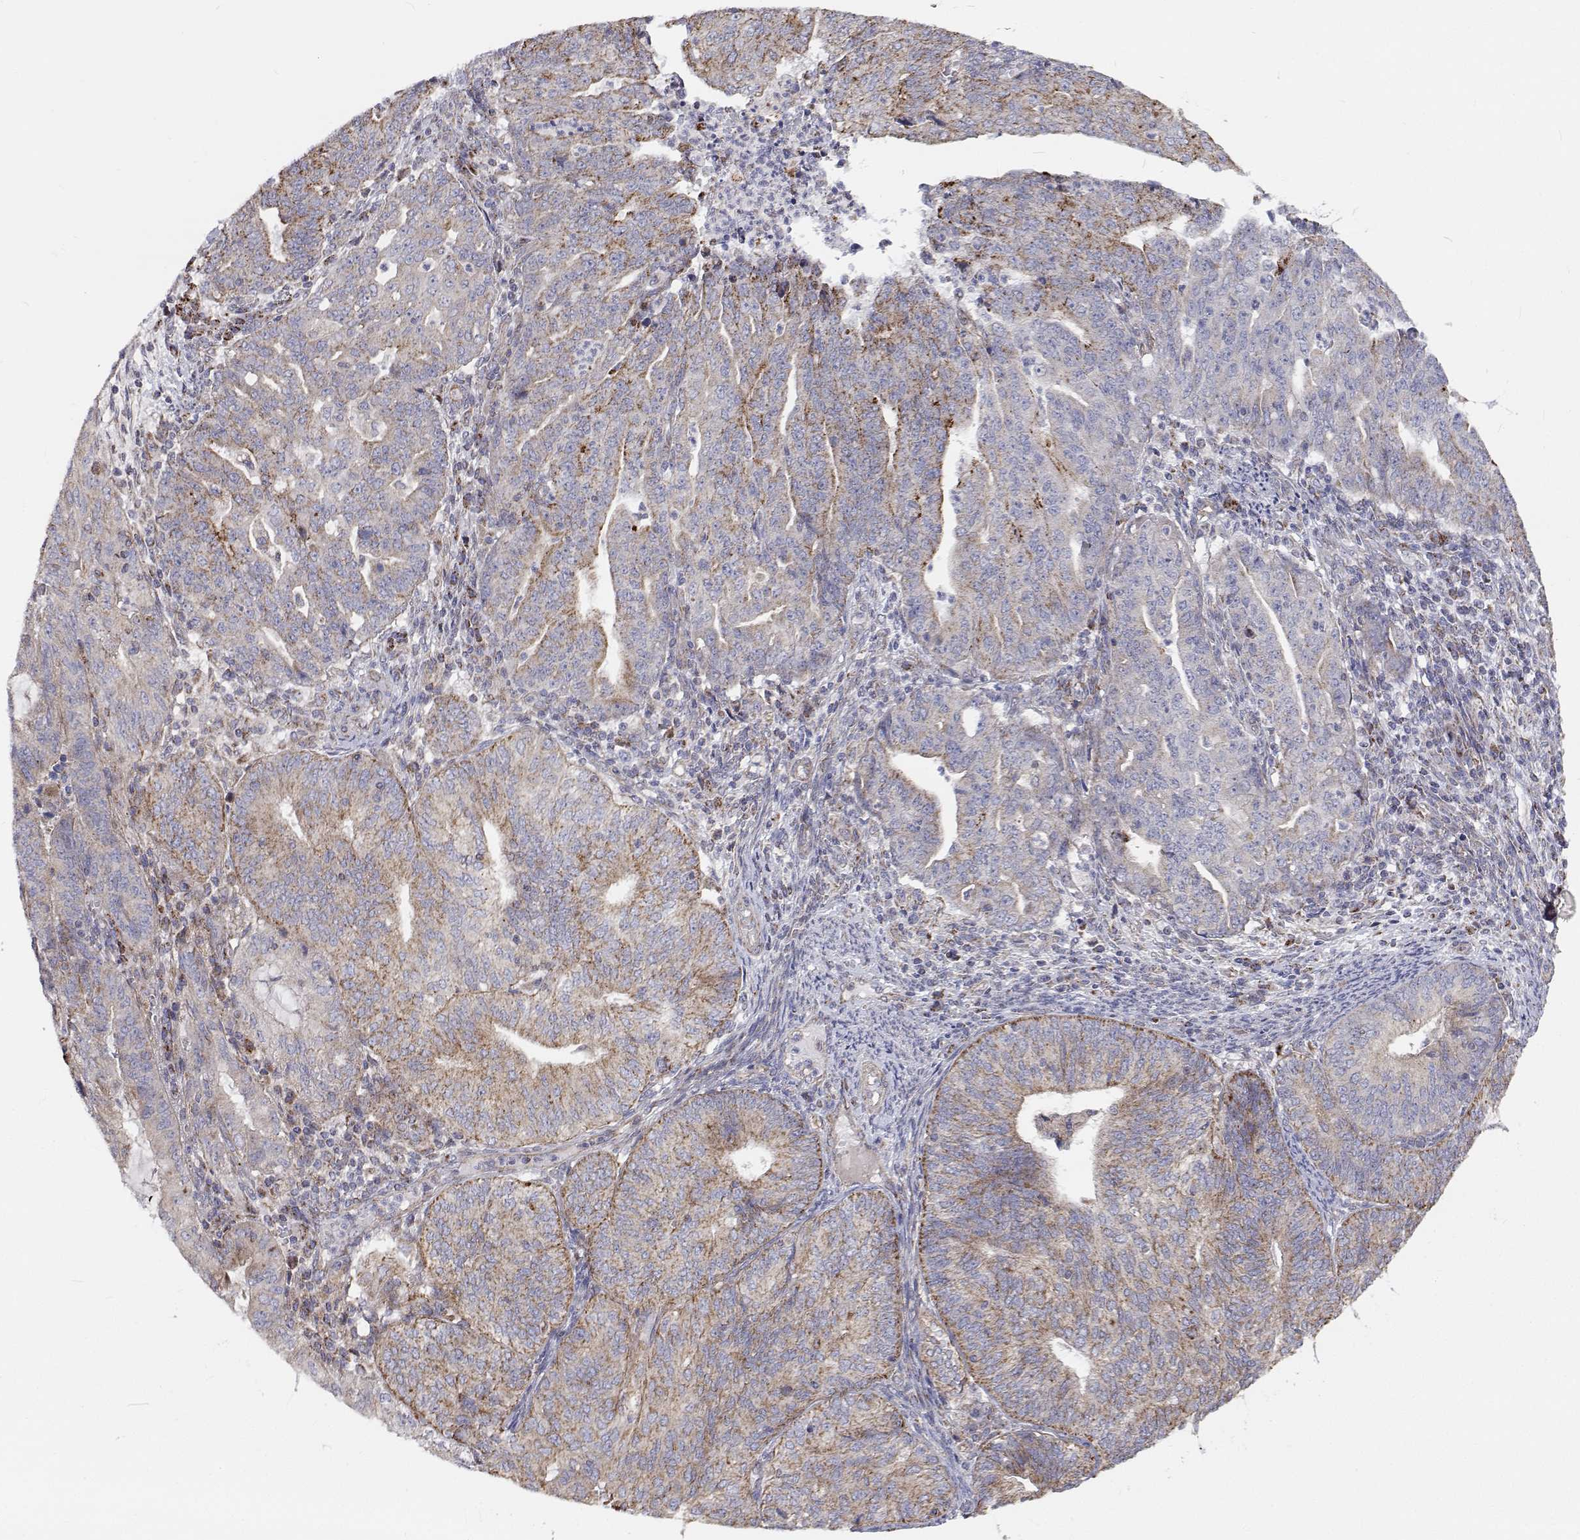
{"staining": {"intensity": "moderate", "quantity": "<25%", "location": "cytoplasmic/membranous"}, "tissue": "endometrial cancer", "cell_type": "Tumor cells", "image_type": "cancer", "snomed": [{"axis": "morphology", "description": "Adenocarcinoma, NOS"}, {"axis": "topography", "description": "Endometrium"}], "caption": "Protein analysis of adenocarcinoma (endometrial) tissue displays moderate cytoplasmic/membranous staining in about <25% of tumor cells. (Stains: DAB (3,3'-diaminobenzidine) in brown, nuclei in blue, Microscopy: brightfield microscopy at high magnification).", "gene": "SPICE1", "patient": {"sex": "female", "age": 82}}